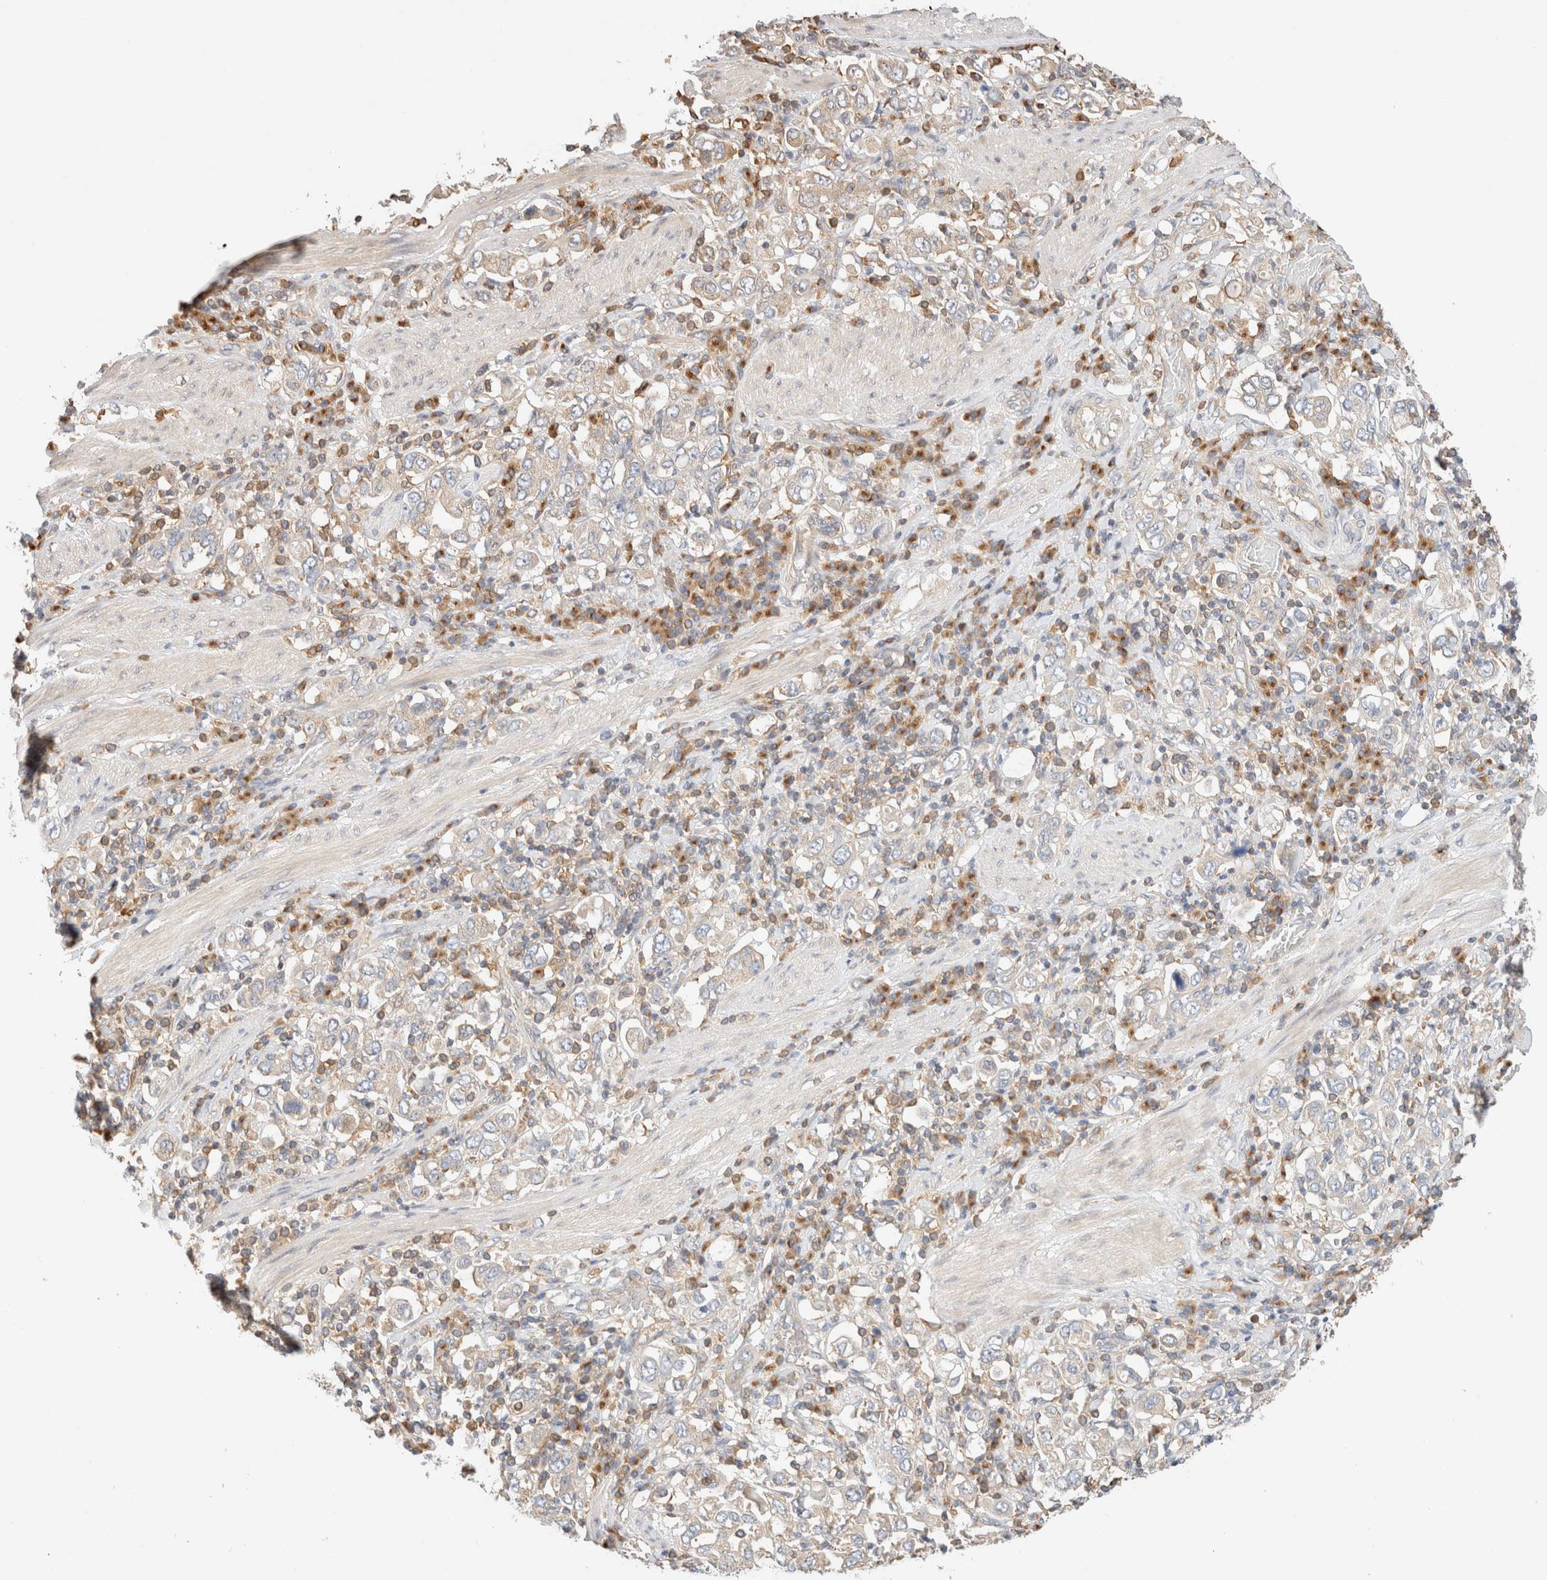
{"staining": {"intensity": "weak", "quantity": "<25%", "location": "cytoplasmic/membranous"}, "tissue": "stomach cancer", "cell_type": "Tumor cells", "image_type": "cancer", "snomed": [{"axis": "morphology", "description": "Adenocarcinoma, NOS"}, {"axis": "topography", "description": "Stomach, upper"}], "caption": "The micrograph shows no significant positivity in tumor cells of adenocarcinoma (stomach).", "gene": "RABEP1", "patient": {"sex": "male", "age": 62}}